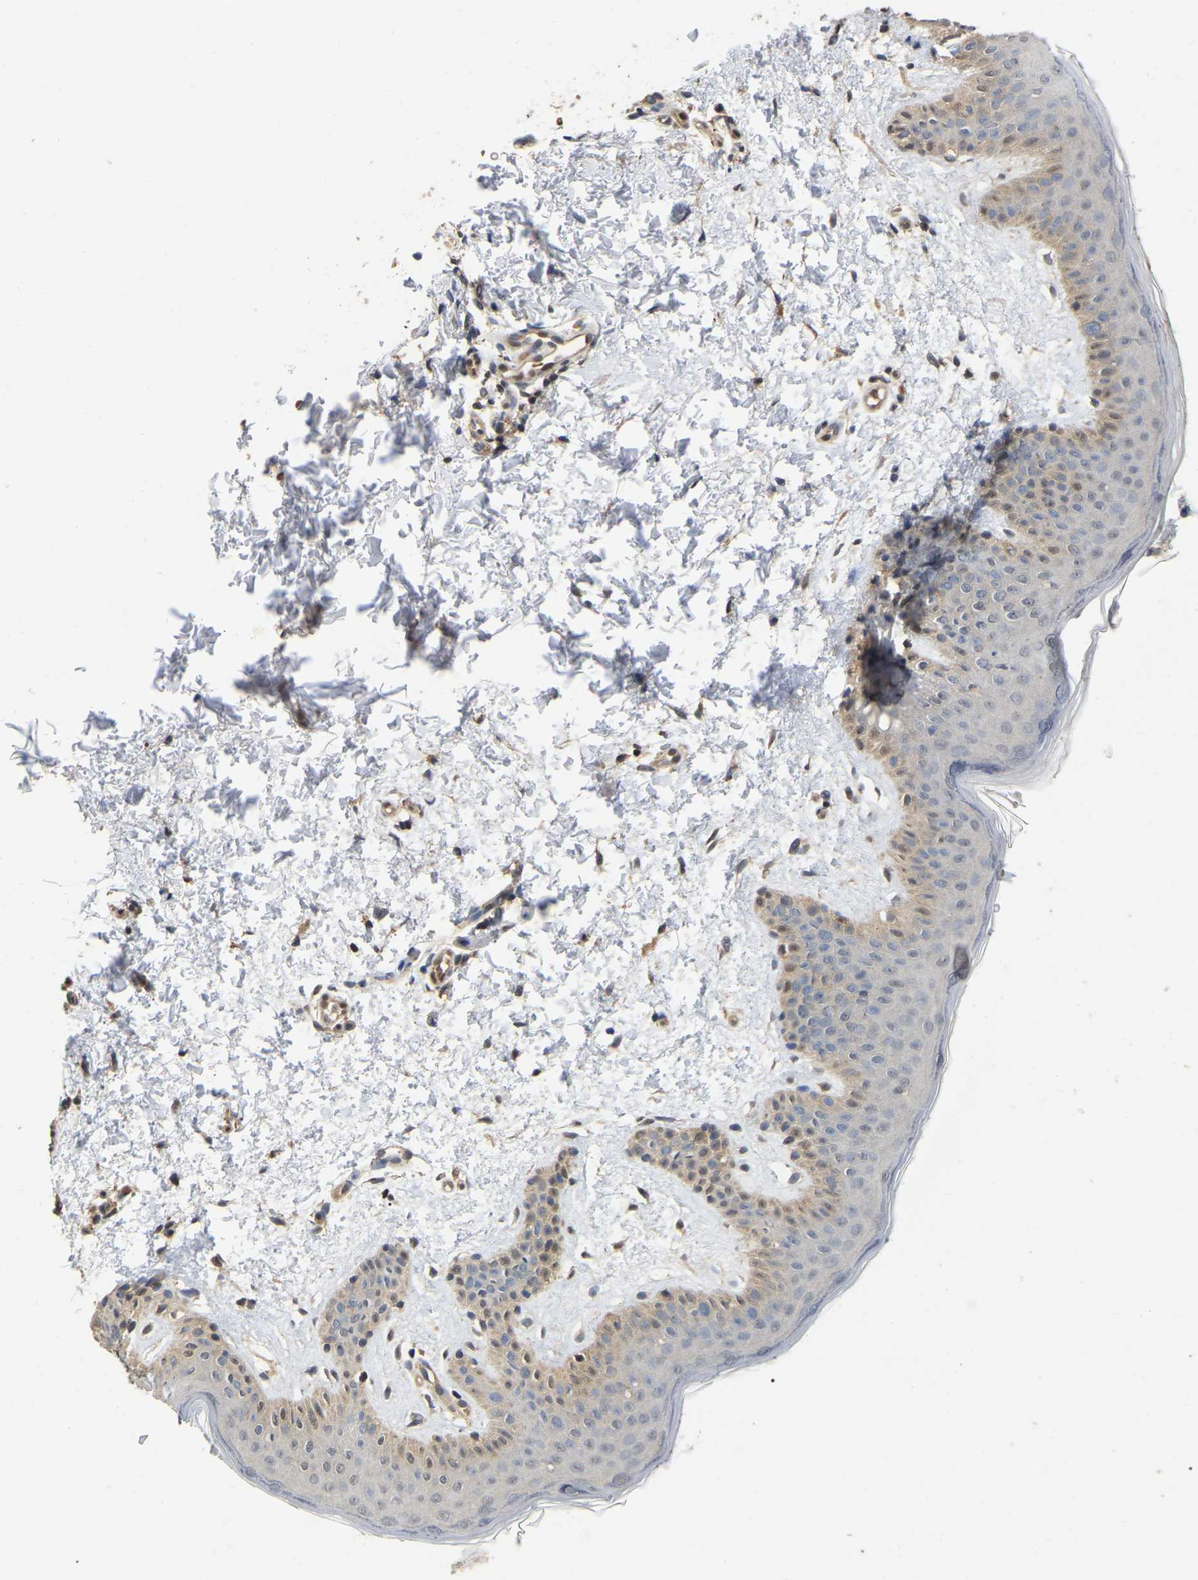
{"staining": {"intensity": "moderate", "quantity": ">75%", "location": "cytoplasmic/membranous"}, "tissue": "skin", "cell_type": "Fibroblasts", "image_type": "normal", "snomed": [{"axis": "morphology", "description": "Normal tissue, NOS"}, {"axis": "topography", "description": "Skin"}], "caption": "A brown stain highlights moderate cytoplasmic/membranous expression of a protein in fibroblasts of unremarkable human skin. (DAB IHC with brightfield microscopy, high magnification).", "gene": "FAM219A", "patient": {"sex": "male", "age": 40}}